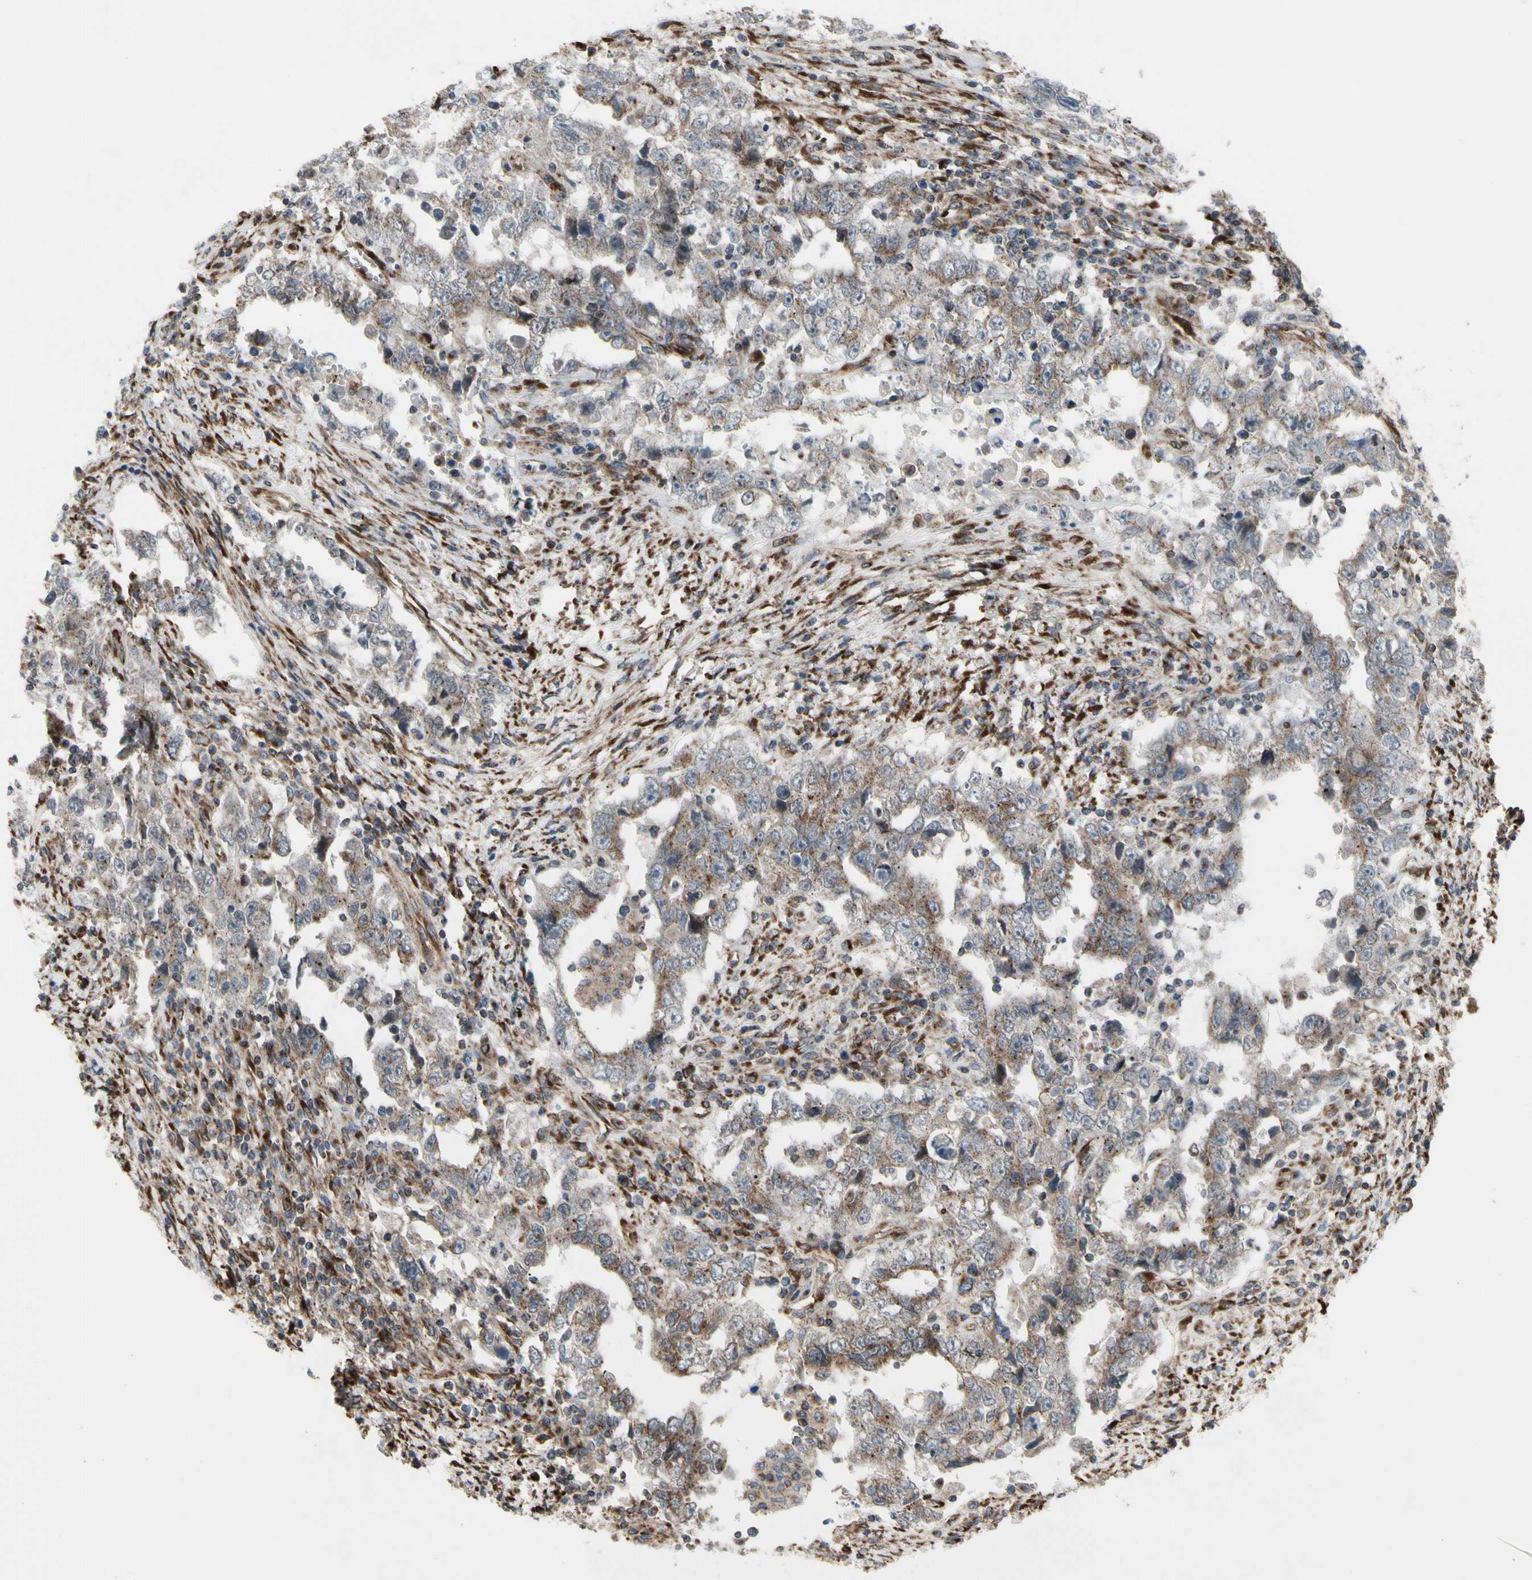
{"staining": {"intensity": "moderate", "quantity": ">75%", "location": "cytoplasmic/membranous"}, "tissue": "testis cancer", "cell_type": "Tumor cells", "image_type": "cancer", "snomed": [{"axis": "morphology", "description": "Carcinoma, Embryonal, NOS"}, {"axis": "topography", "description": "Testis"}], "caption": "Protein expression by immunohistochemistry (IHC) shows moderate cytoplasmic/membranous expression in about >75% of tumor cells in embryonal carcinoma (testis). The protein of interest is shown in brown color, while the nuclei are stained blue.", "gene": "SLC39A9", "patient": {"sex": "male", "age": 26}}